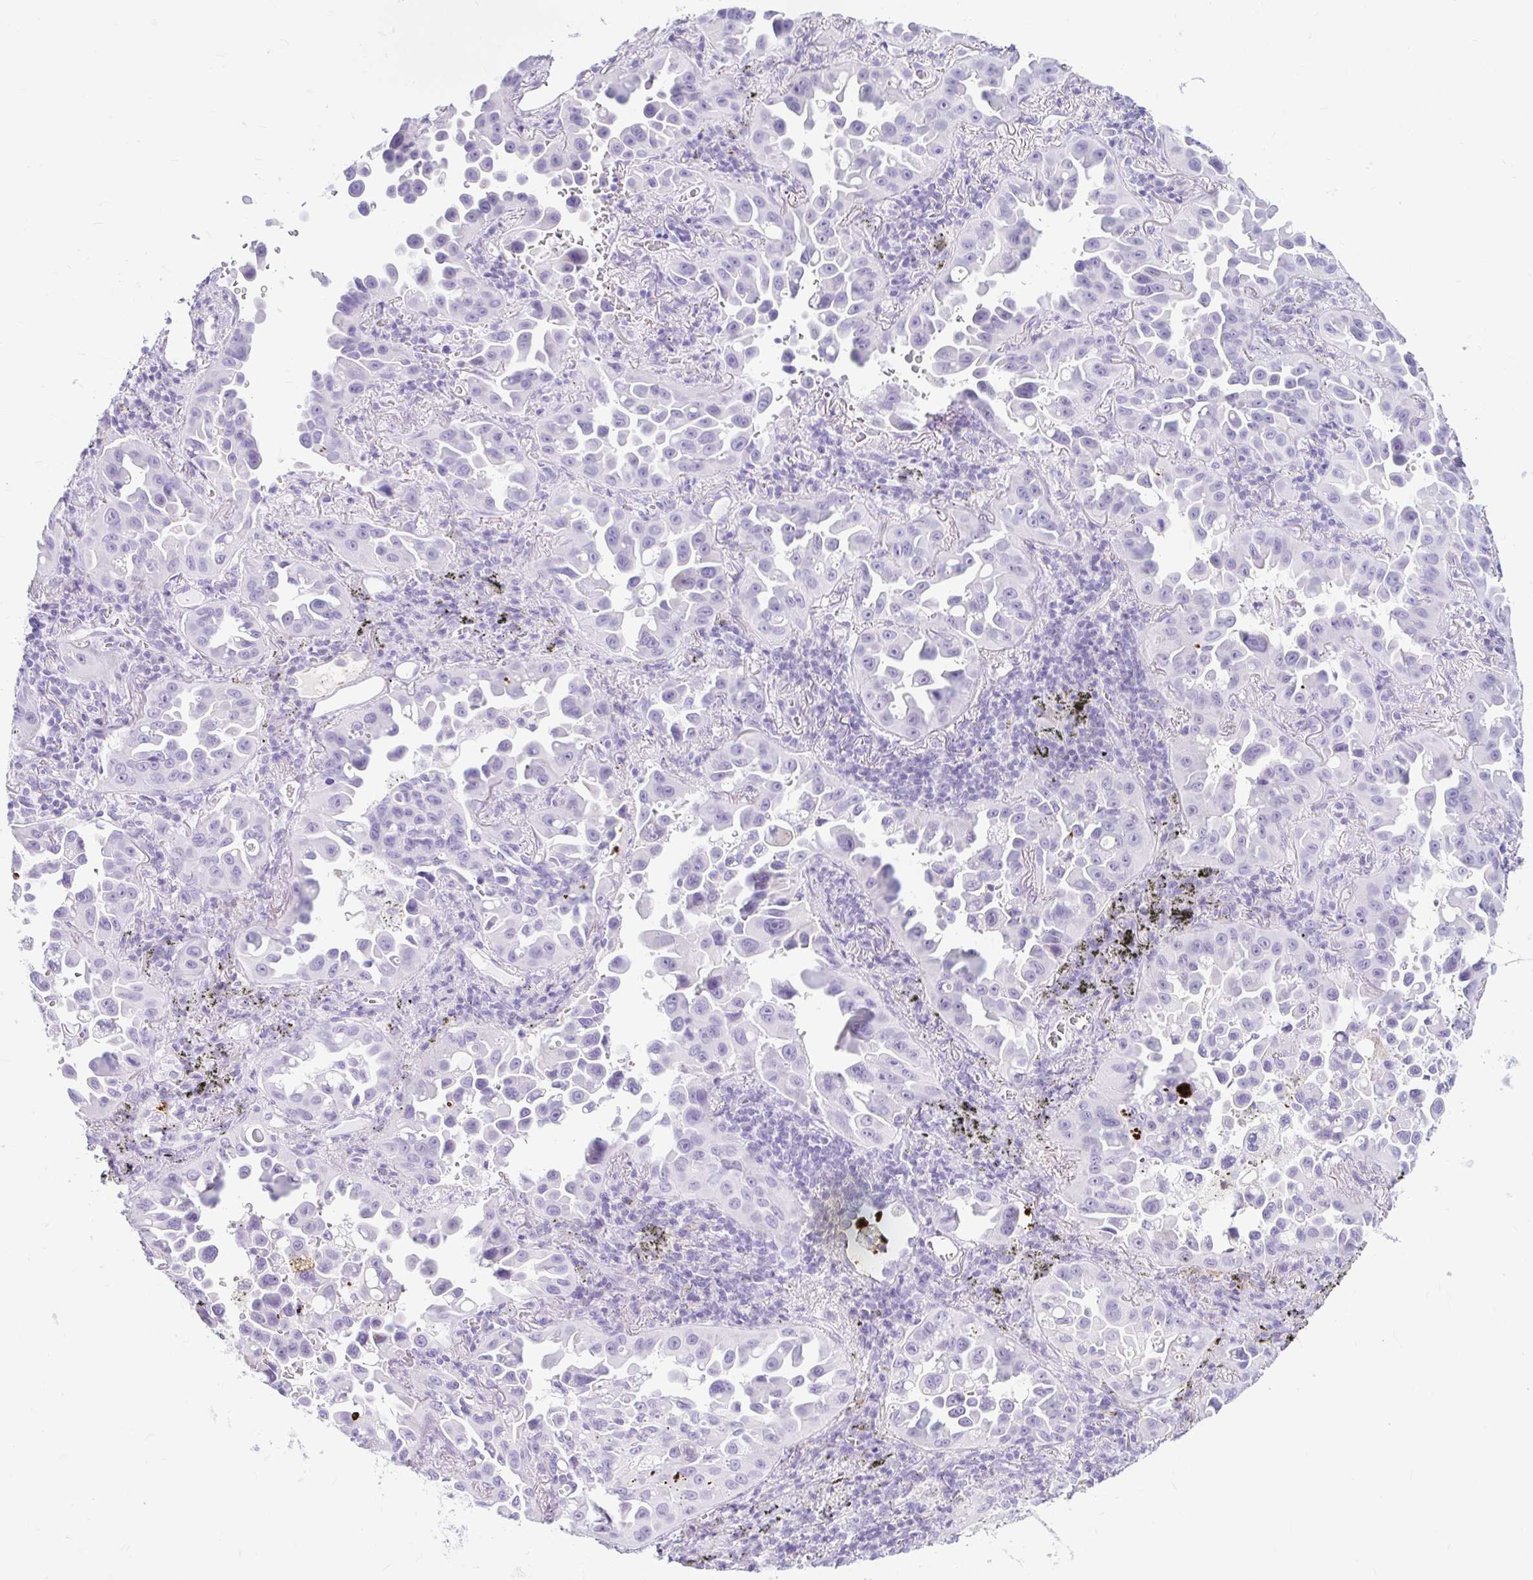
{"staining": {"intensity": "negative", "quantity": "none", "location": "none"}, "tissue": "lung cancer", "cell_type": "Tumor cells", "image_type": "cancer", "snomed": [{"axis": "morphology", "description": "Adenocarcinoma, NOS"}, {"axis": "topography", "description": "Lung"}], "caption": "DAB (3,3'-diaminobenzidine) immunohistochemical staining of lung adenocarcinoma displays no significant positivity in tumor cells.", "gene": "ERICH6", "patient": {"sex": "male", "age": 68}}